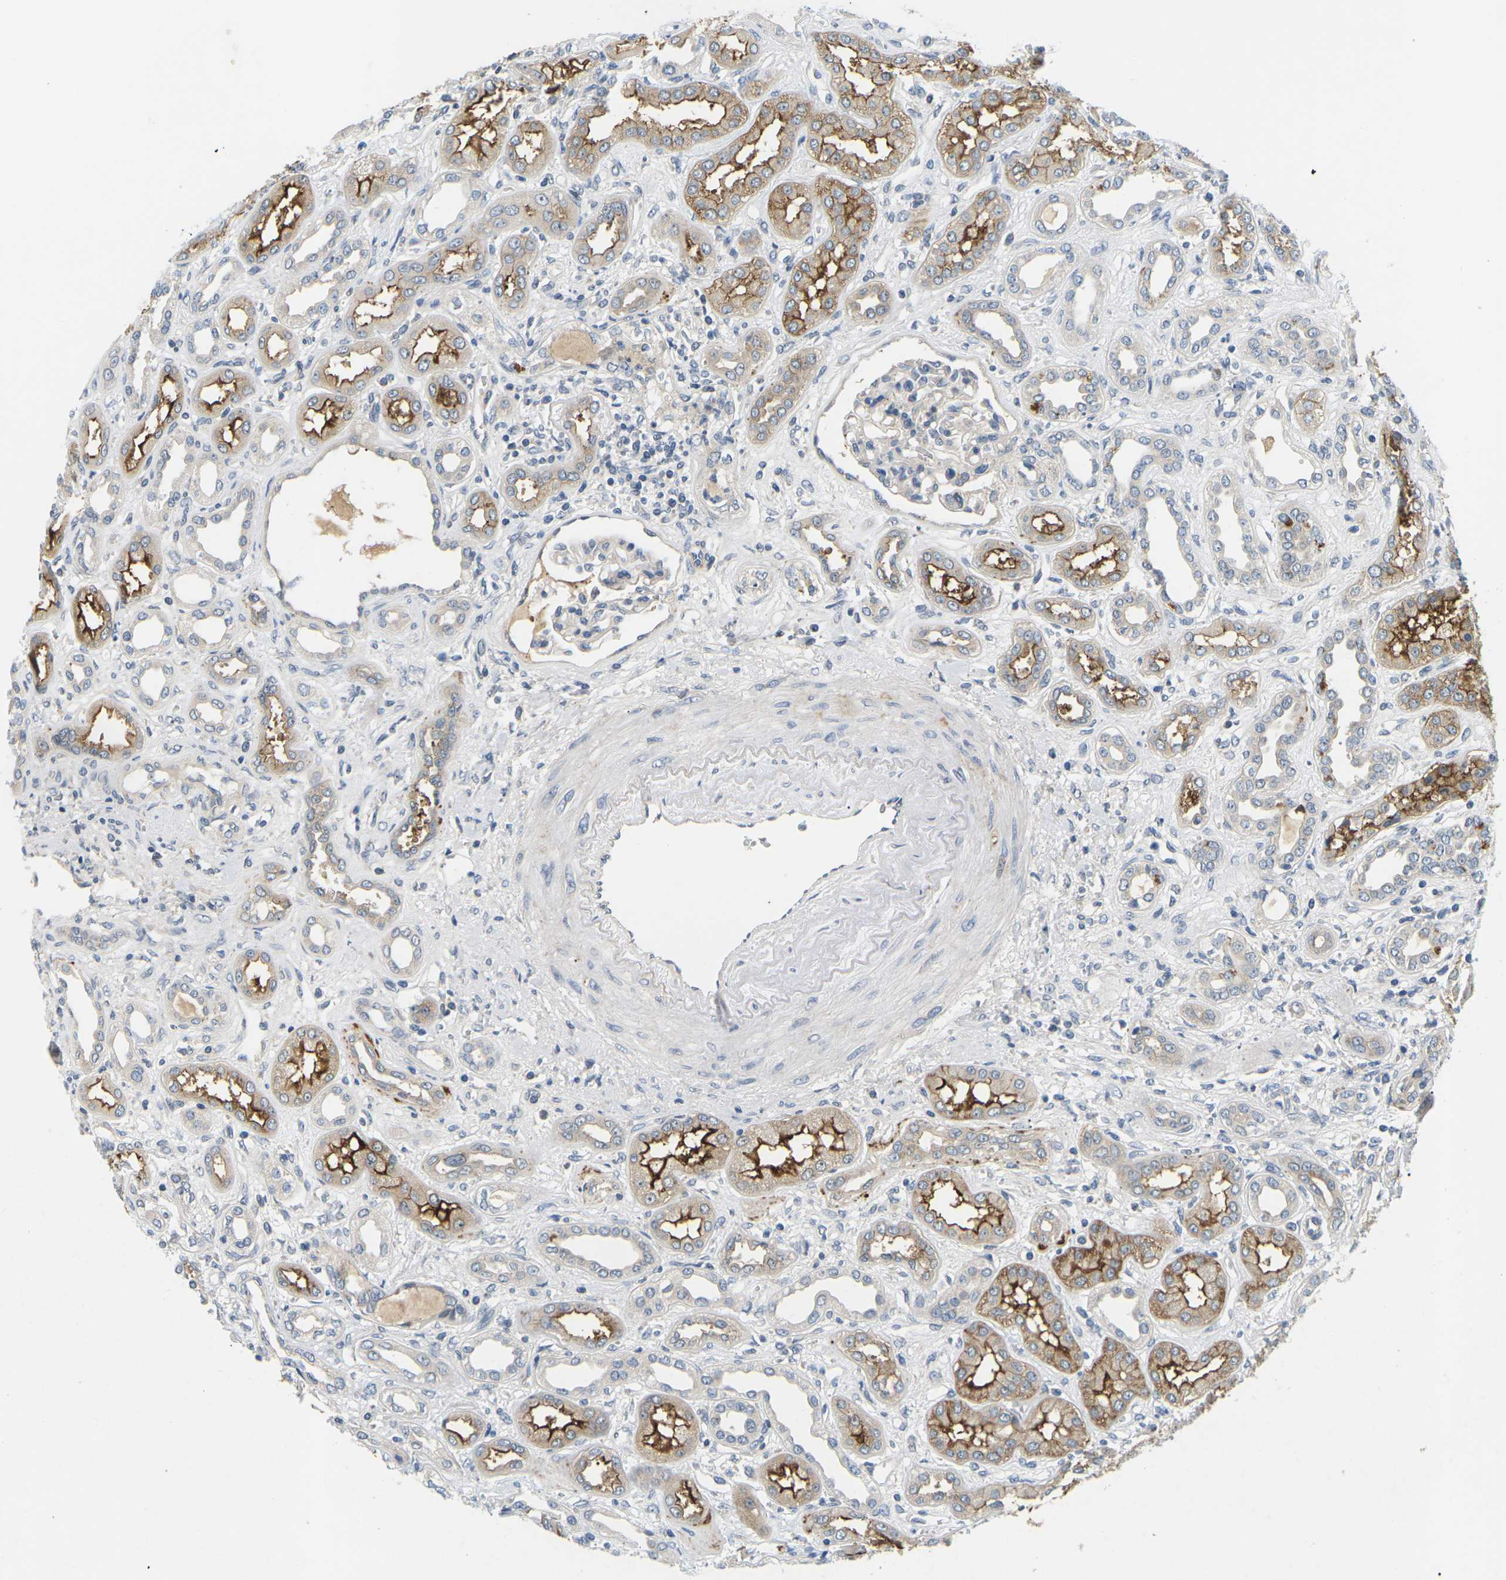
{"staining": {"intensity": "negative", "quantity": "none", "location": "none"}, "tissue": "kidney", "cell_type": "Cells in glomeruli", "image_type": "normal", "snomed": [{"axis": "morphology", "description": "Normal tissue, NOS"}, {"axis": "topography", "description": "Kidney"}], "caption": "The IHC image has no significant staining in cells in glomeruli of kidney. The staining is performed using DAB (3,3'-diaminobenzidine) brown chromogen with nuclei counter-stained in using hematoxylin.", "gene": "EVA1C", "patient": {"sex": "male", "age": 59}}